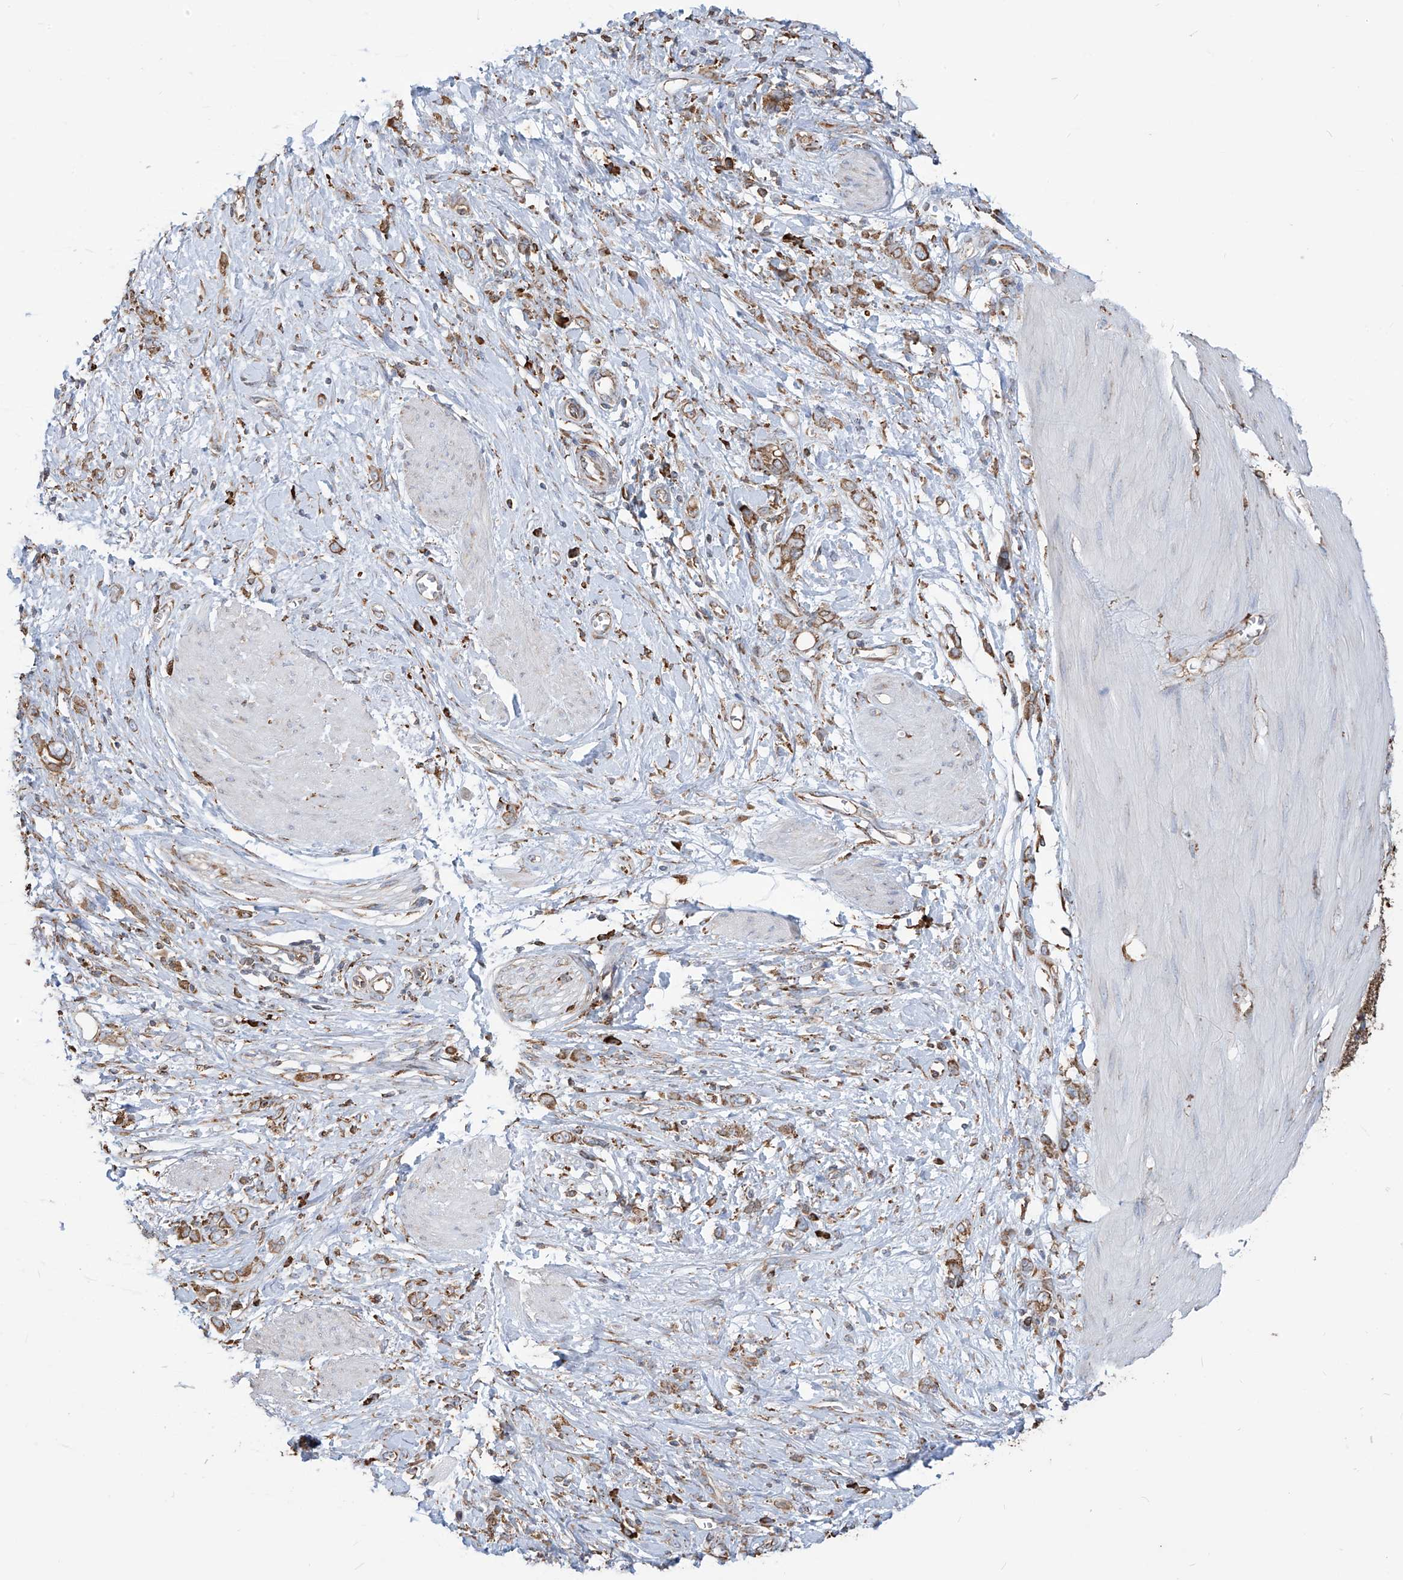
{"staining": {"intensity": "moderate", "quantity": ">75%", "location": "cytoplasmic/membranous"}, "tissue": "stomach cancer", "cell_type": "Tumor cells", "image_type": "cancer", "snomed": [{"axis": "morphology", "description": "Adenocarcinoma, NOS"}, {"axis": "topography", "description": "Stomach"}], "caption": "Stomach cancer (adenocarcinoma) stained with DAB IHC displays medium levels of moderate cytoplasmic/membranous staining in about >75% of tumor cells.", "gene": "PDIA6", "patient": {"sex": "female", "age": 76}}